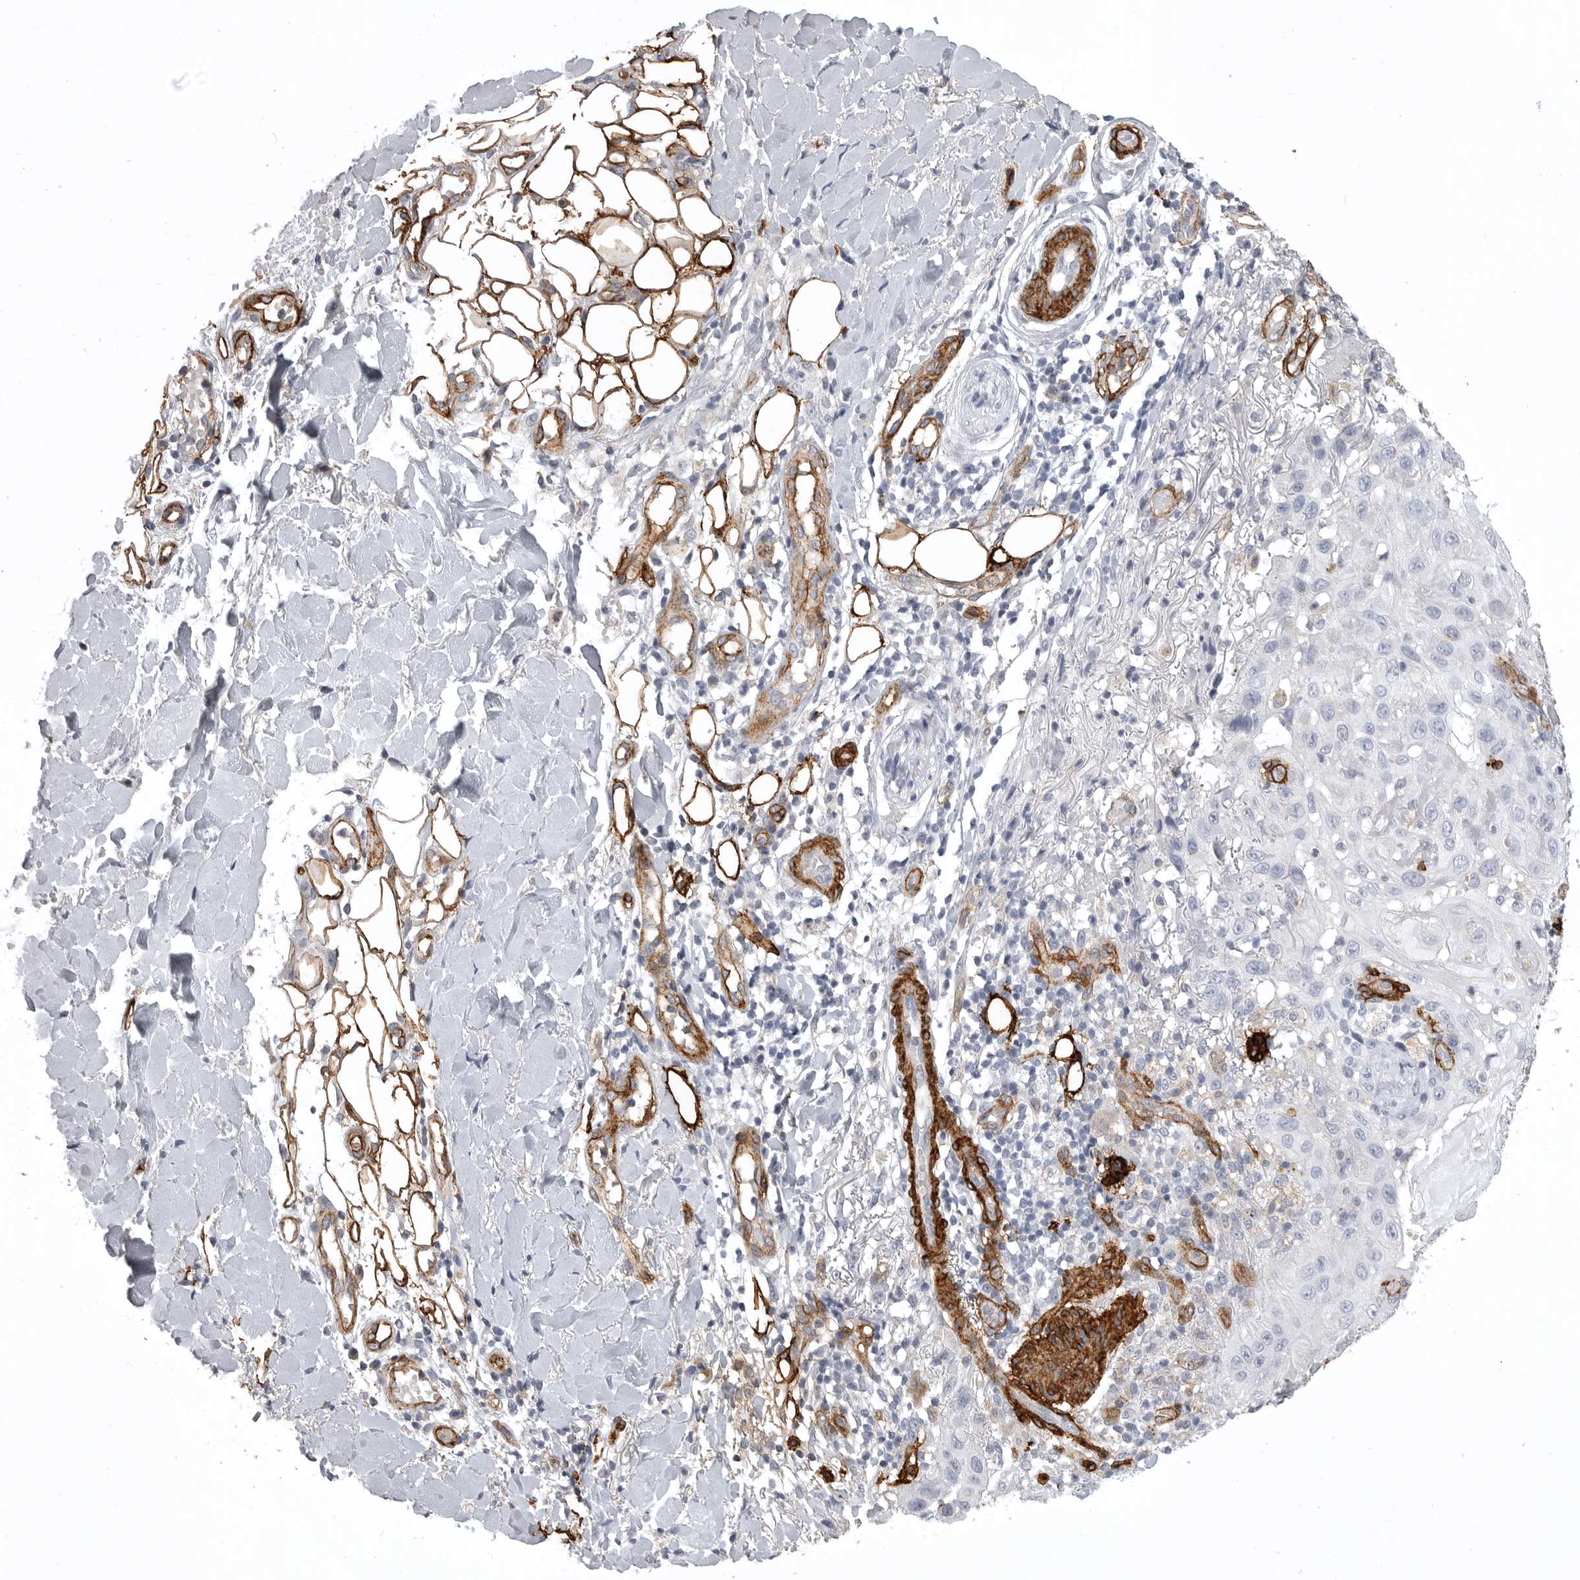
{"staining": {"intensity": "negative", "quantity": "none", "location": "none"}, "tissue": "skin cancer", "cell_type": "Tumor cells", "image_type": "cancer", "snomed": [{"axis": "morphology", "description": "Normal tissue, NOS"}, {"axis": "morphology", "description": "Squamous cell carcinoma, NOS"}, {"axis": "topography", "description": "Skin"}], "caption": "Immunohistochemistry micrograph of neoplastic tissue: human squamous cell carcinoma (skin) stained with DAB demonstrates no significant protein staining in tumor cells. (DAB (3,3'-diaminobenzidine) IHC visualized using brightfield microscopy, high magnification).", "gene": "AOC3", "patient": {"sex": "female", "age": 96}}